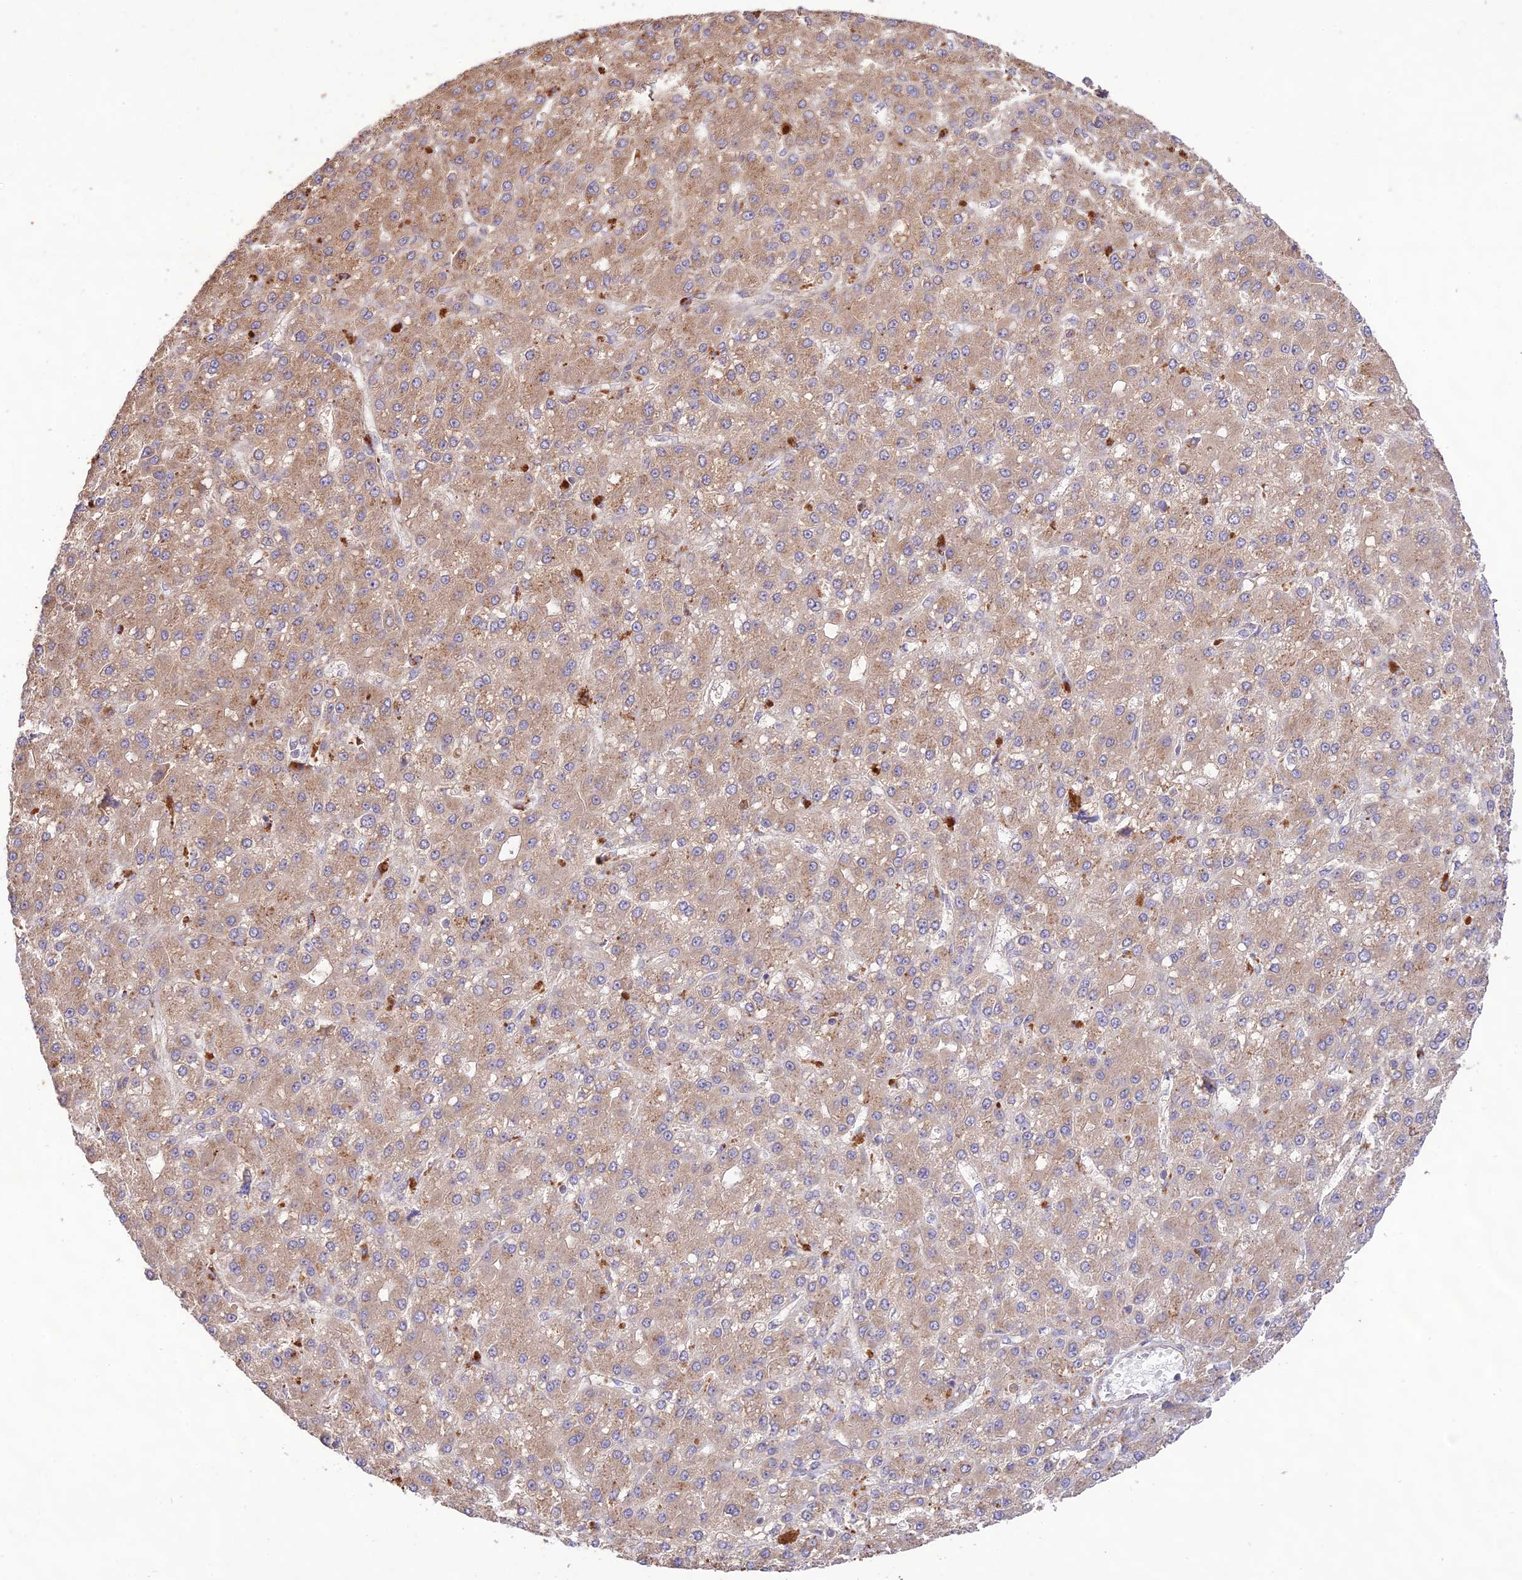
{"staining": {"intensity": "moderate", "quantity": ">75%", "location": "cytoplasmic/membranous"}, "tissue": "liver cancer", "cell_type": "Tumor cells", "image_type": "cancer", "snomed": [{"axis": "morphology", "description": "Carcinoma, Hepatocellular, NOS"}, {"axis": "topography", "description": "Liver"}], "caption": "There is medium levels of moderate cytoplasmic/membranous staining in tumor cells of liver cancer (hepatocellular carcinoma), as demonstrated by immunohistochemical staining (brown color).", "gene": "TMEM259", "patient": {"sex": "male", "age": 67}}